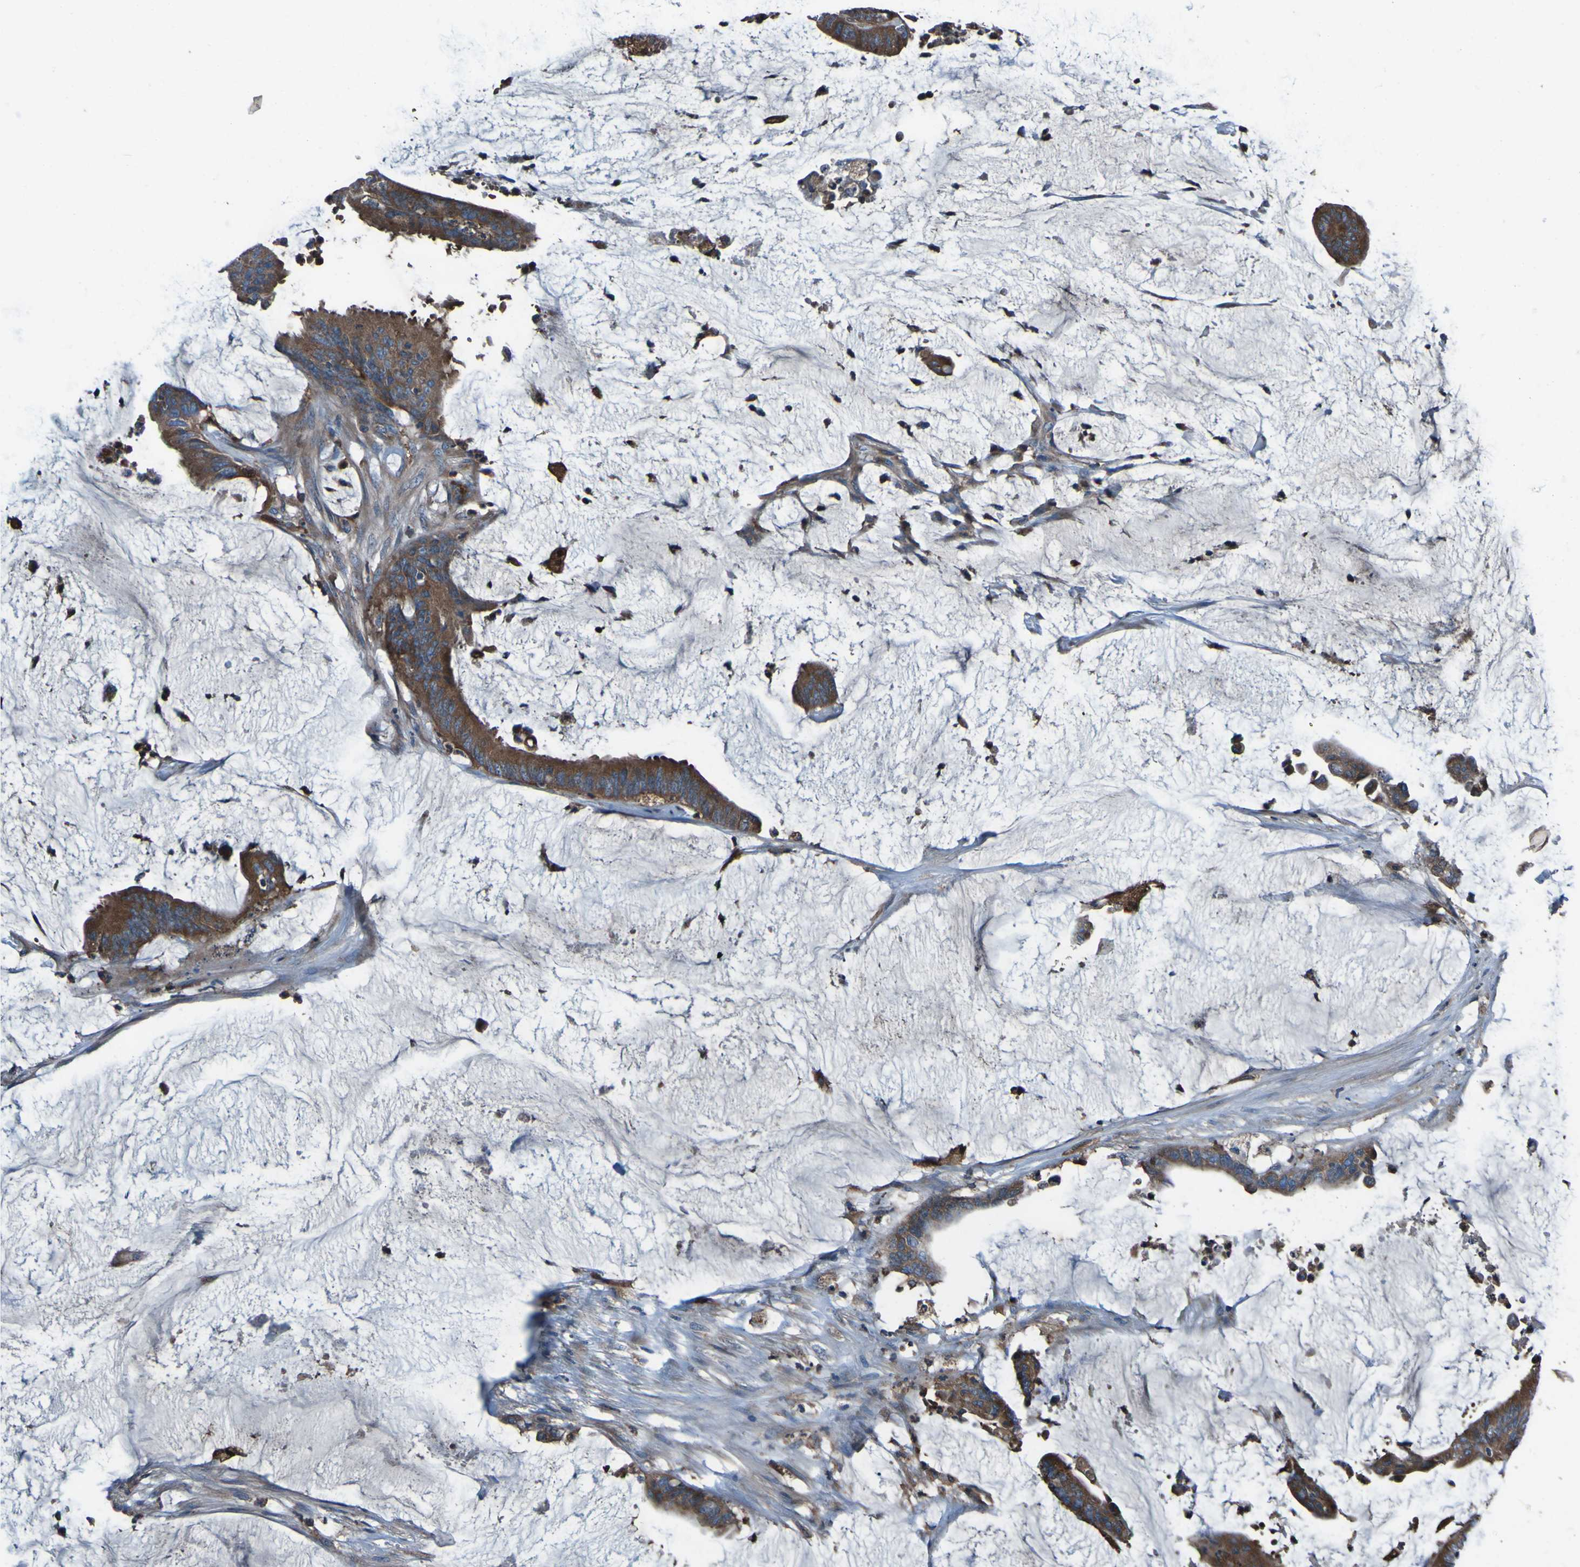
{"staining": {"intensity": "strong", "quantity": ">75%", "location": "cytoplasmic/membranous"}, "tissue": "colorectal cancer", "cell_type": "Tumor cells", "image_type": "cancer", "snomed": [{"axis": "morphology", "description": "Adenocarcinoma, NOS"}, {"axis": "topography", "description": "Rectum"}], "caption": "Colorectal cancer (adenocarcinoma) stained with DAB (3,3'-diaminobenzidine) immunohistochemistry (IHC) reveals high levels of strong cytoplasmic/membranous staining in approximately >75% of tumor cells.", "gene": "RAB5B", "patient": {"sex": "female", "age": 66}}